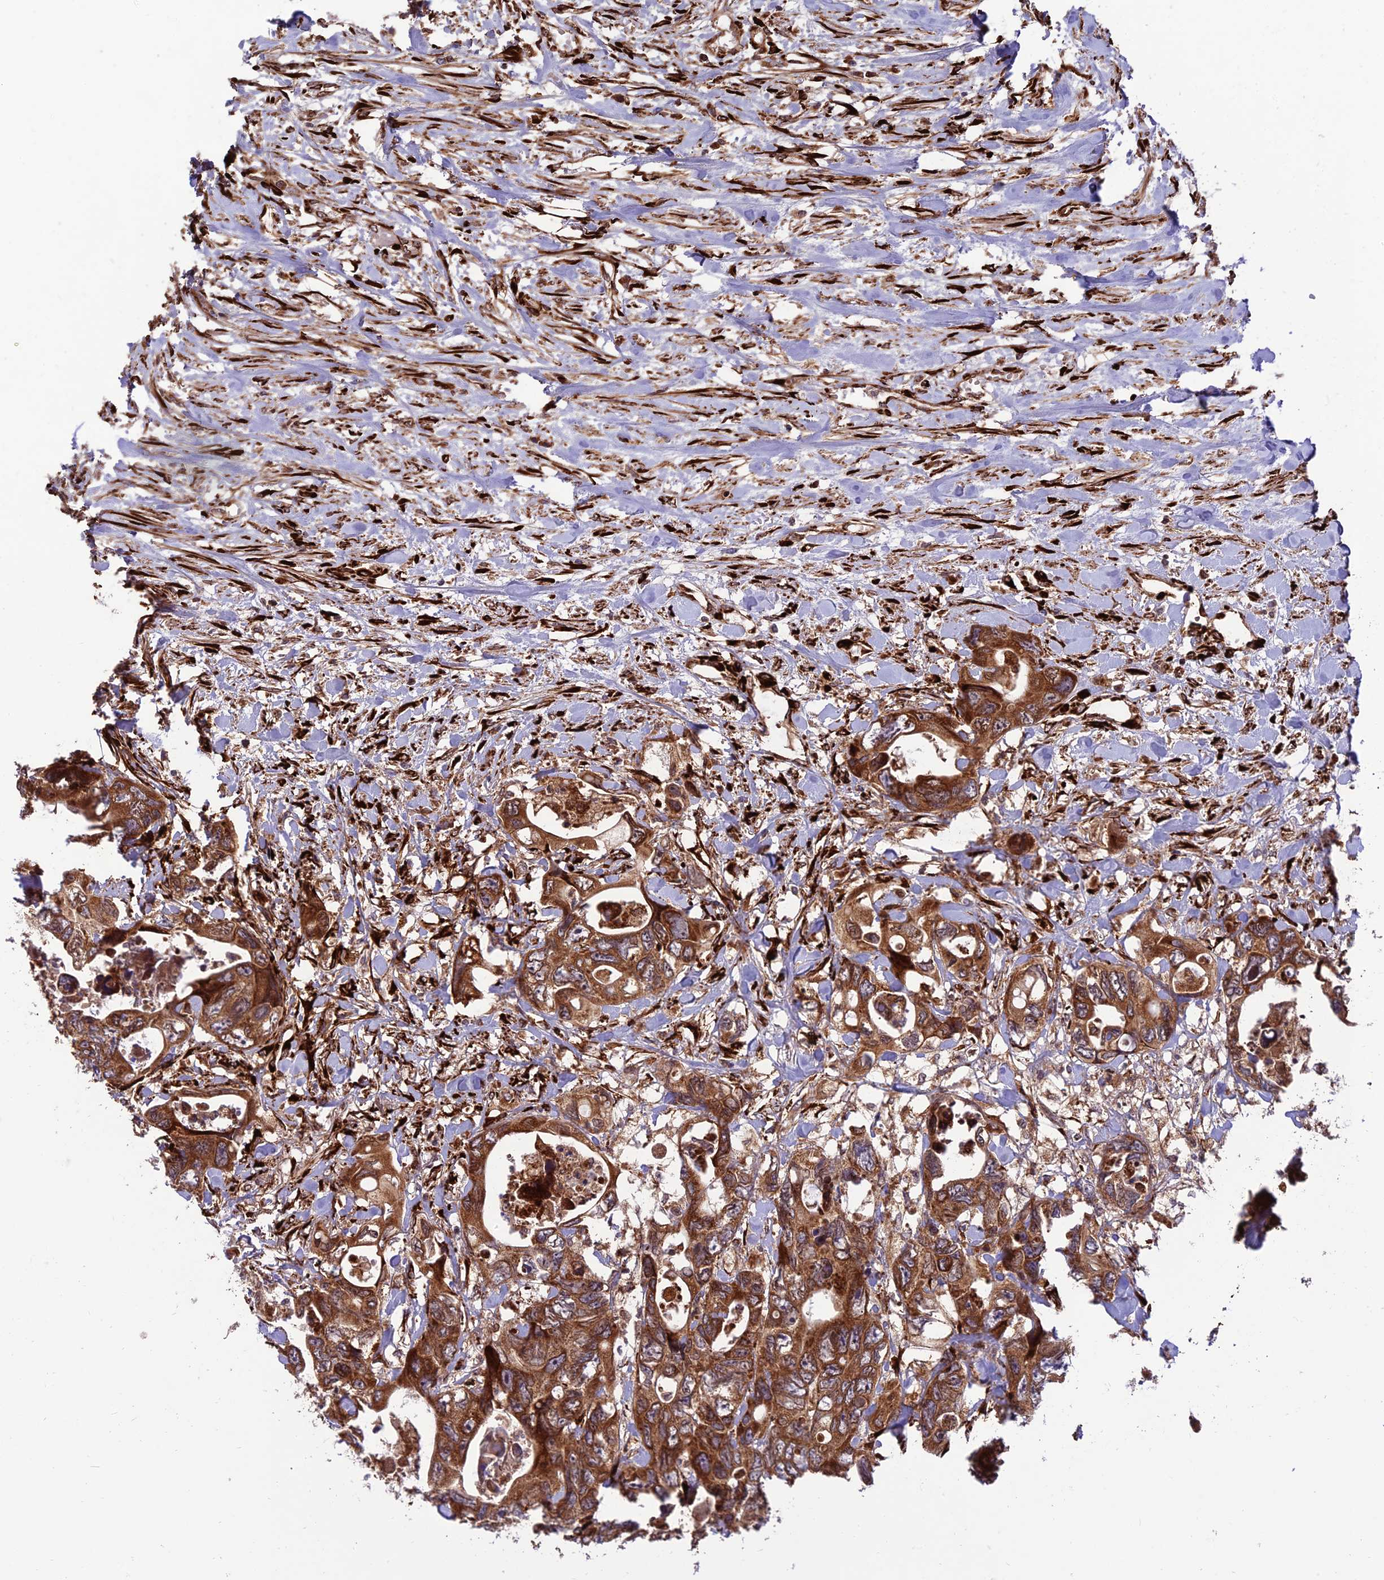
{"staining": {"intensity": "strong", "quantity": ">75%", "location": "cytoplasmic/membranous"}, "tissue": "colorectal cancer", "cell_type": "Tumor cells", "image_type": "cancer", "snomed": [{"axis": "morphology", "description": "Adenocarcinoma, NOS"}, {"axis": "topography", "description": "Rectum"}], "caption": "Approximately >75% of tumor cells in adenocarcinoma (colorectal) demonstrate strong cytoplasmic/membranous protein expression as visualized by brown immunohistochemical staining.", "gene": "CRTAP", "patient": {"sex": "male", "age": 57}}